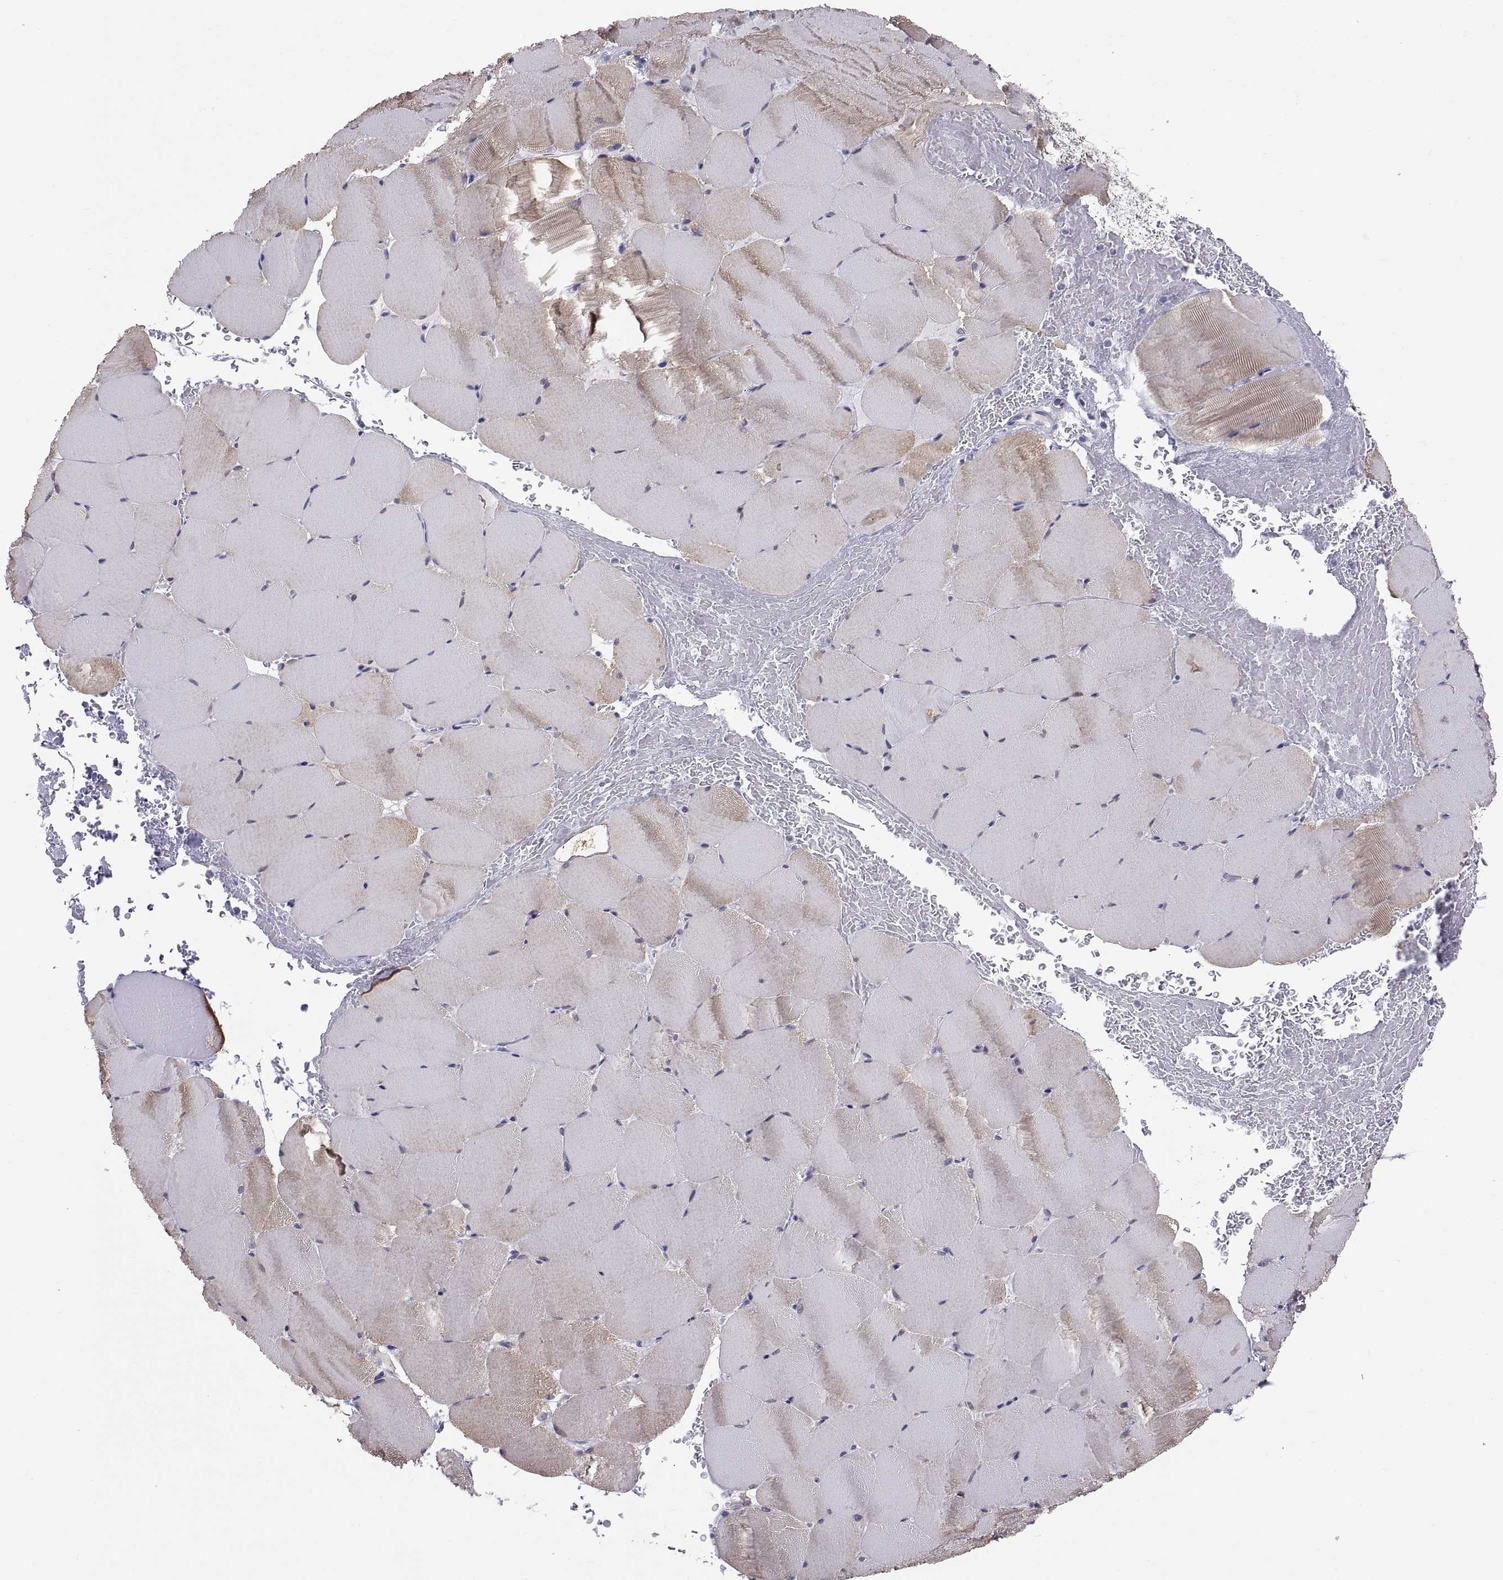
{"staining": {"intensity": "weak", "quantity": "25%-75%", "location": "cytoplasmic/membranous"}, "tissue": "skeletal muscle", "cell_type": "Myocytes", "image_type": "normal", "snomed": [{"axis": "morphology", "description": "Normal tissue, NOS"}, {"axis": "topography", "description": "Skeletal muscle"}], "caption": "Myocytes display low levels of weak cytoplasmic/membranous expression in about 25%-75% of cells in normal skeletal muscle. (Brightfield microscopy of DAB IHC at high magnification).", "gene": "TEX13A", "patient": {"sex": "female", "age": 37}}